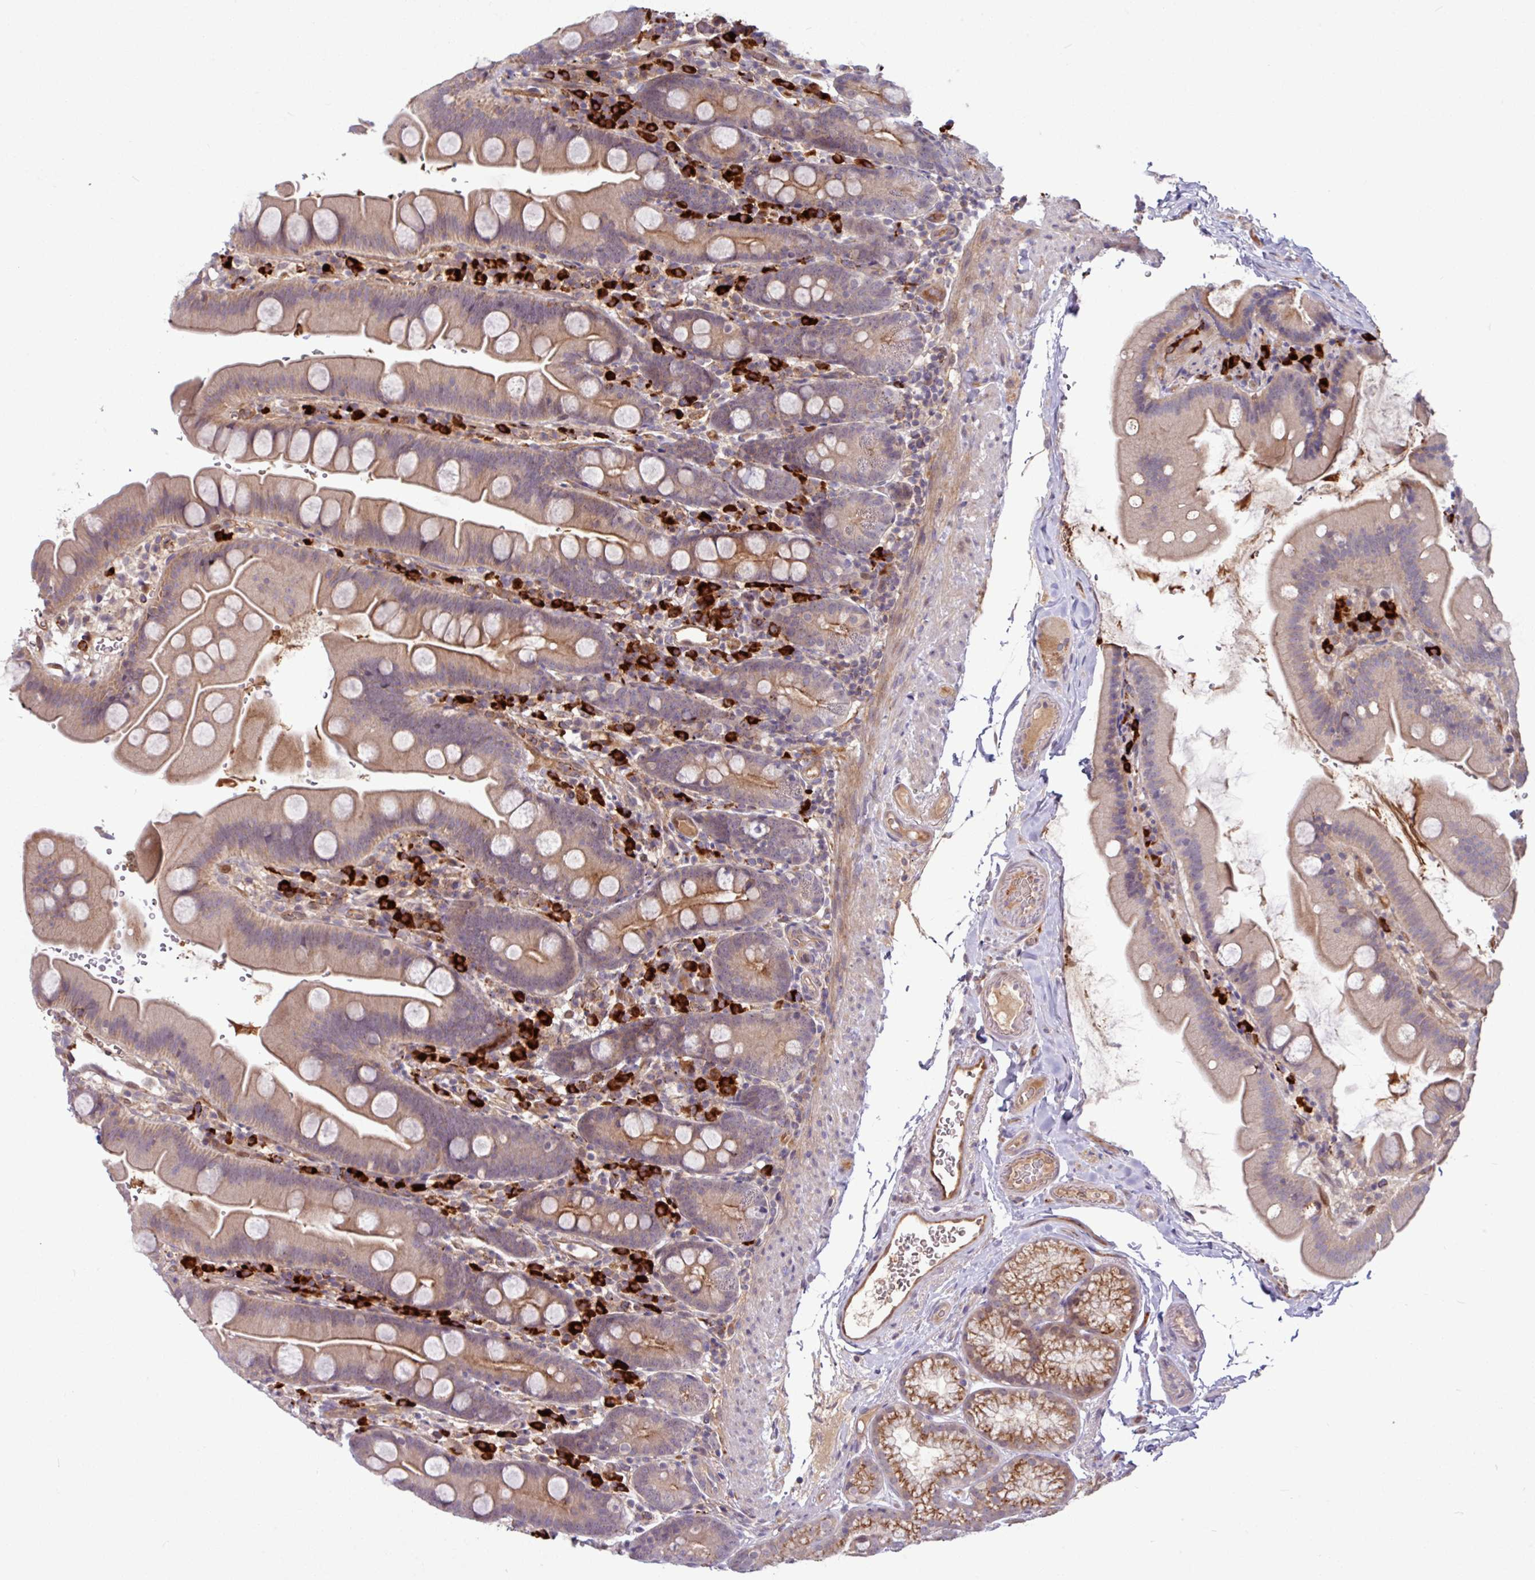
{"staining": {"intensity": "weak", "quantity": "25%-75%", "location": "cytoplasmic/membranous"}, "tissue": "small intestine", "cell_type": "Glandular cells", "image_type": "normal", "snomed": [{"axis": "morphology", "description": "Normal tissue, NOS"}, {"axis": "topography", "description": "Small intestine"}], "caption": "This image displays normal small intestine stained with immunohistochemistry to label a protein in brown. The cytoplasmic/membranous of glandular cells show weak positivity for the protein. Nuclei are counter-stained blue.", "gene": "B4GALNT4", "patient": {"sex": "female", "age": 68}}